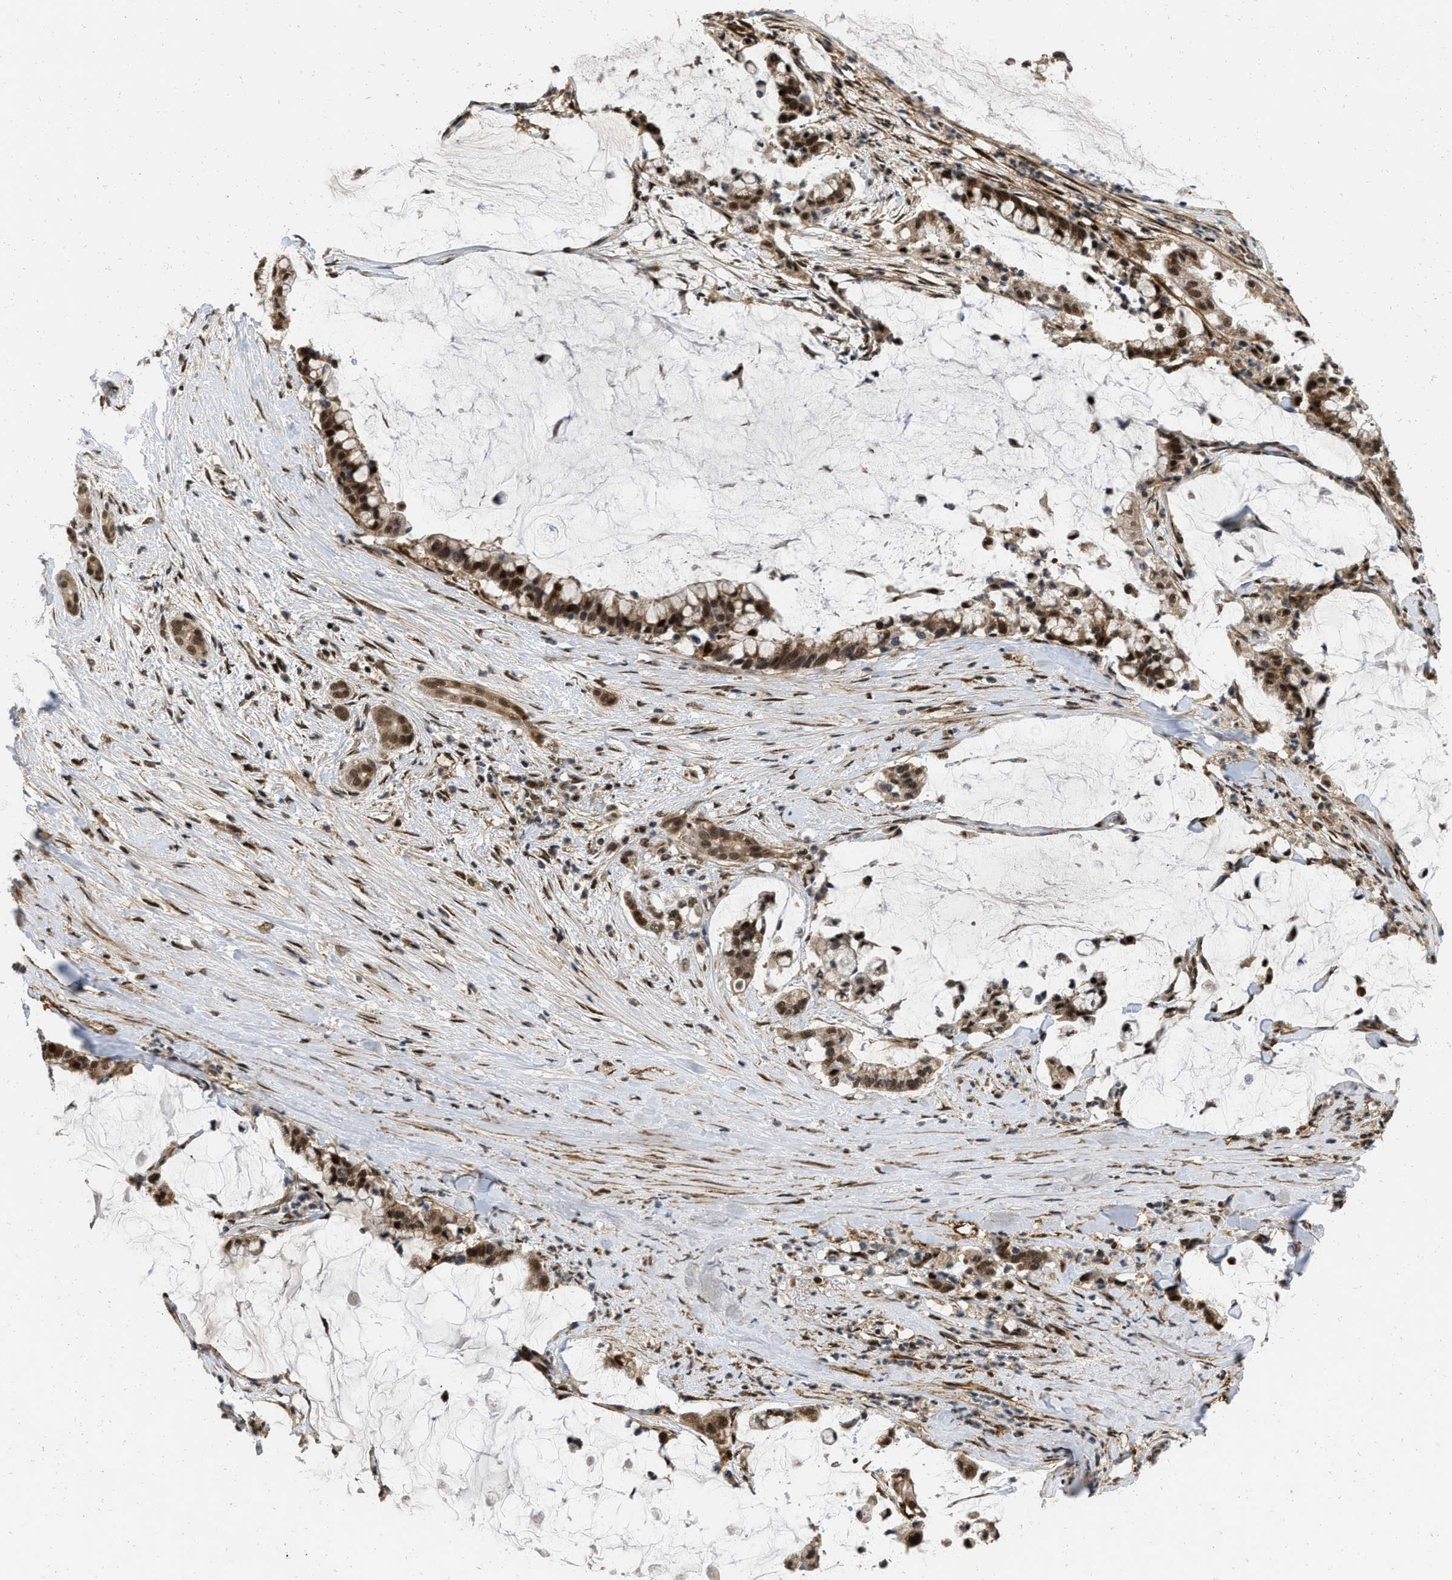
{"staining": {"intensity": "strong", "quantity": ">75%", "location": "nuclear"}, "tissue": "pancreatic cancer", "cell_type": "Tumor cells", "image_type": "cancer", "snomed": [{"axis": "morphology", "description": "Adenocarcinoma, NOS"}, {"axis": "topography", "description": "Pancreas"}], "caption": "Immunohistochemistry staining of pancreatic adenocarcinoma, which demonstrates high levels of strong nuclear staining in approximately >75% of tumor cells indicating strong nuclear protein expression. The staining was performed using DAB (3,3'-diaminobenzidine) (brown) for protein detection and nuclei were counterstained in hematoxylin (blue).", "gene": "ANKRD11", "patient": {"sex": "male", "age": 41}}